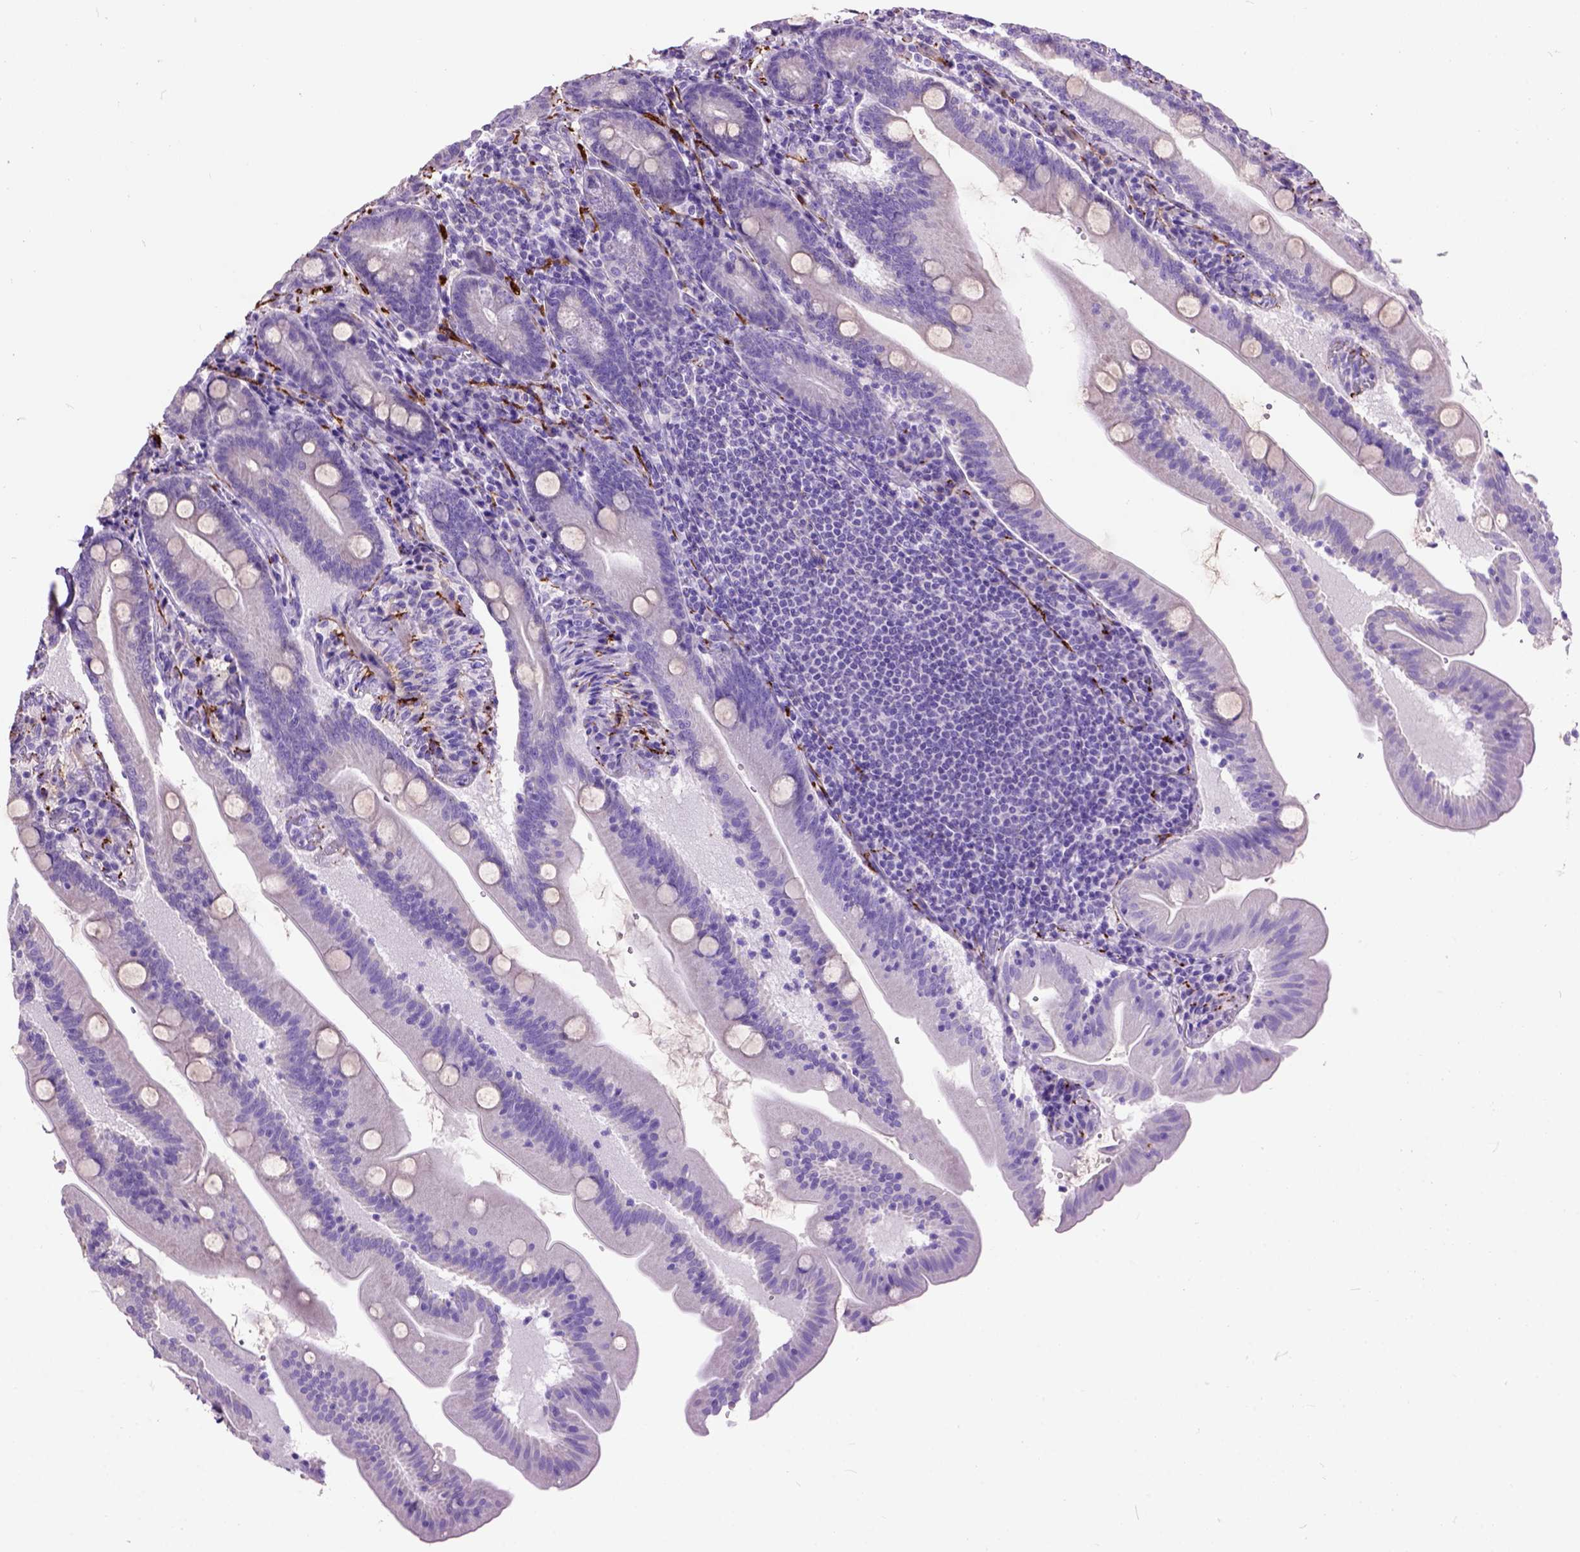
{"staining": {"intensity": "negative", "quantity": "none", "location": "none"}, "tissue": "small intestine", "cell_type": "Glandular cells", "image_type": "normal", "snomed": [{"axis": "morphology", "description": "Normal tissue, NOS"}, {"axis": "topography", "description": "Small intestine"}], "caption": "Immunohistochemistry (IHC) micrograph of unremarkable small intestine: human small intestine stained with DAB demonstrates no significant protein positivity in glandular cells.", "gene": "MAPT", "patient": {"sex": "male", "age": 37}}